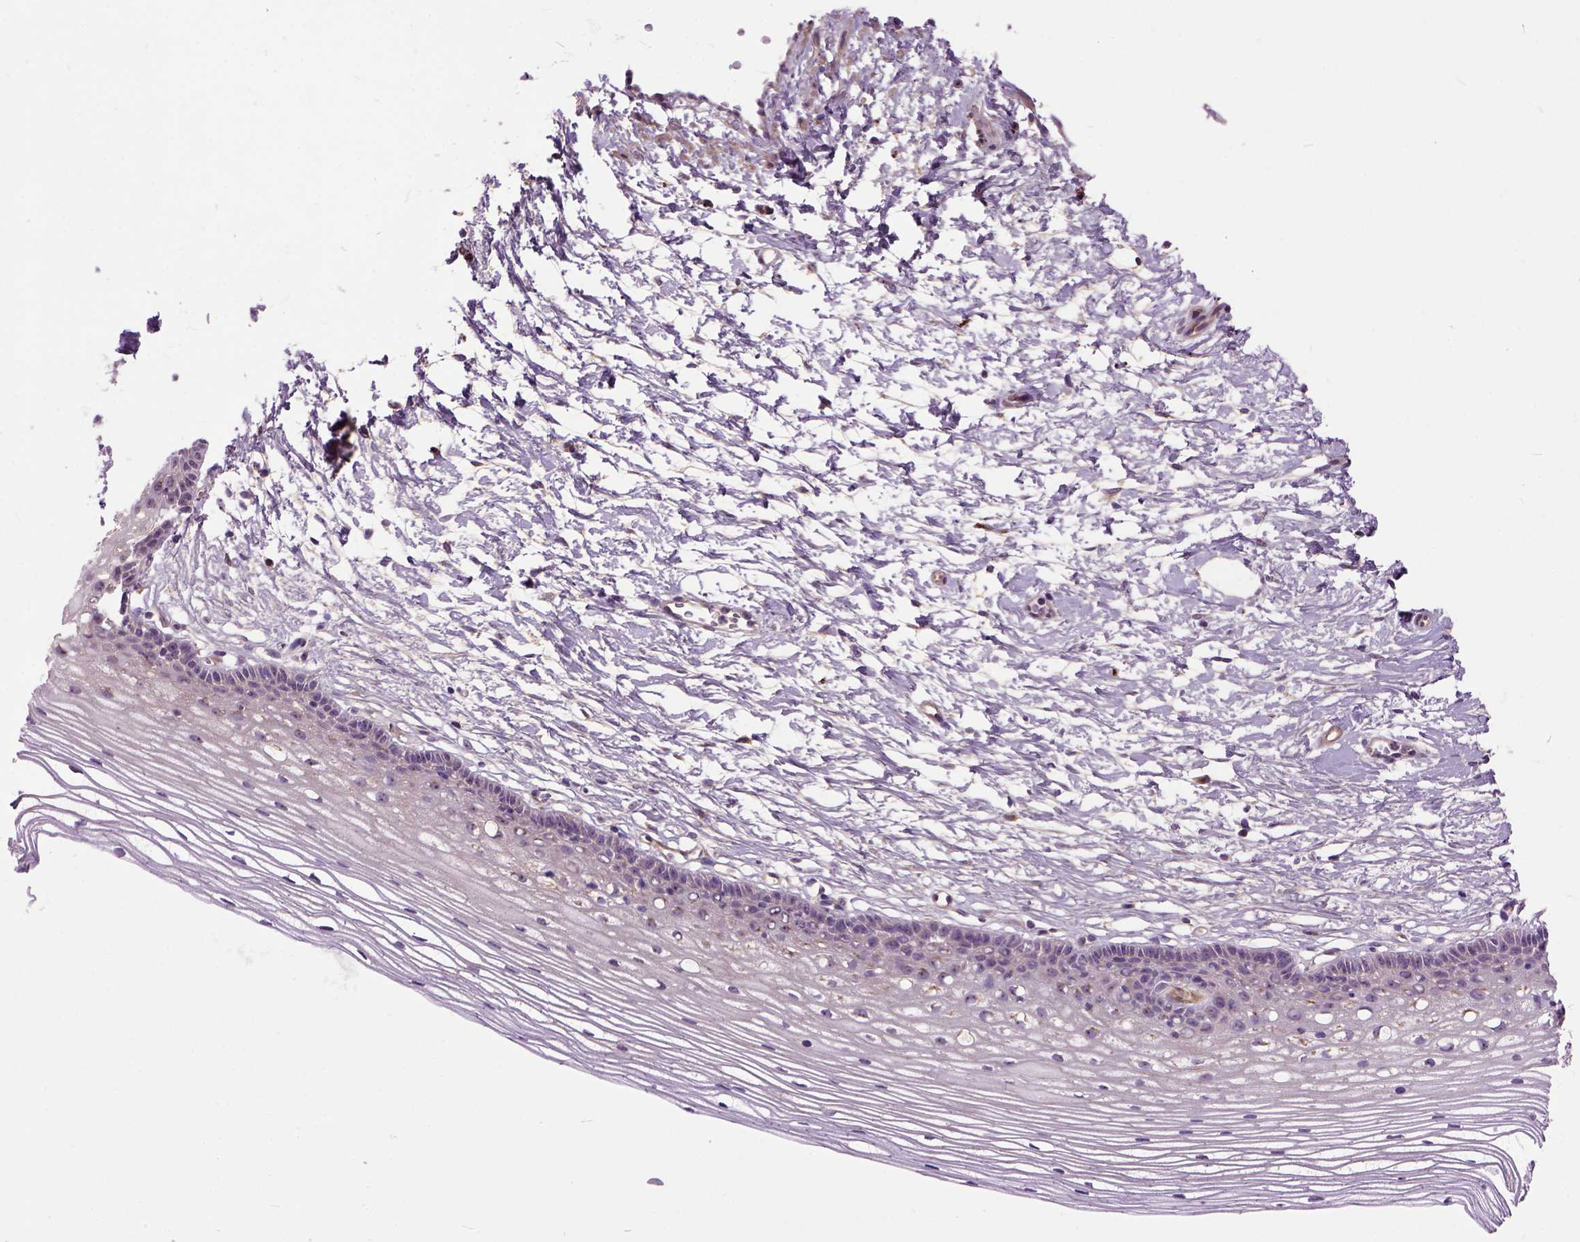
{"staining": {"intensity": "negative", "quantity": "none", "location": "none"}, "tissue": "cervix", "cell_type": "Glandular cells", "image_type": "normal", "snomed": [{"axis": "morphology", "description": "Normal tissue, NOS"}, {"axis": "topography", "description": "Cervix"}], "caption": "Immunohistochemistry (IHC) of unremarkable cervix shows no positivity in glandular cells.", "gene": "MAPT", "patient": {"sex": "female", "age": 40}}